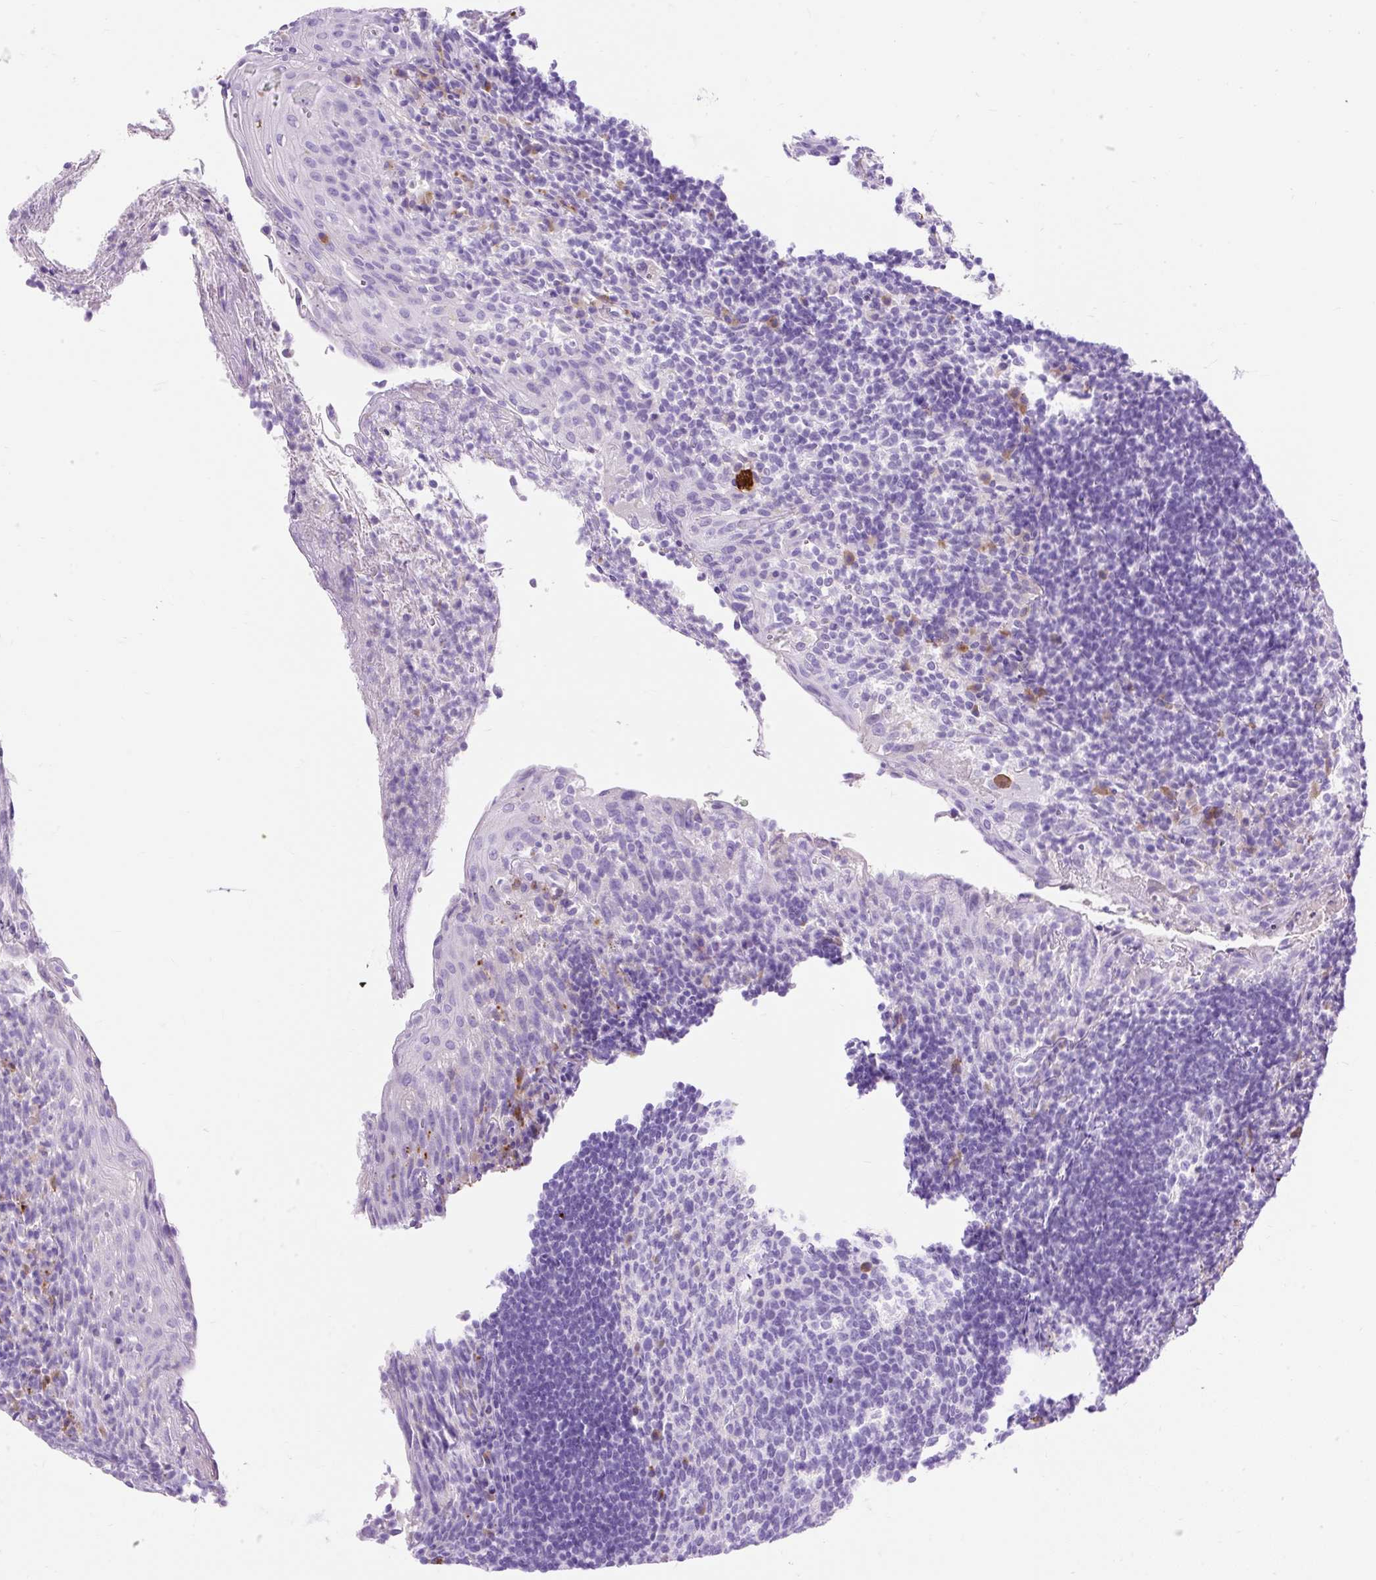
{"staining": {"intensity": "negative", "quantity": "none", "location": "none"}, "tissue": "tonsil", "cell_type": "Germinal center cells", "image_type": "normal", "snomed": [{"axis": "morphology", "description": "Normal tissue, NOS"}, {"axis": "topography", "description": "Tonsil"}], "caption": "Immunohistochemistry (IHC) image of benign tonsil: human tonsil stained with DAB exhibits no significant protein staining in germinal center cells.", "gene": "HEXB", "patient": {"sex": "female", "age": 10}}